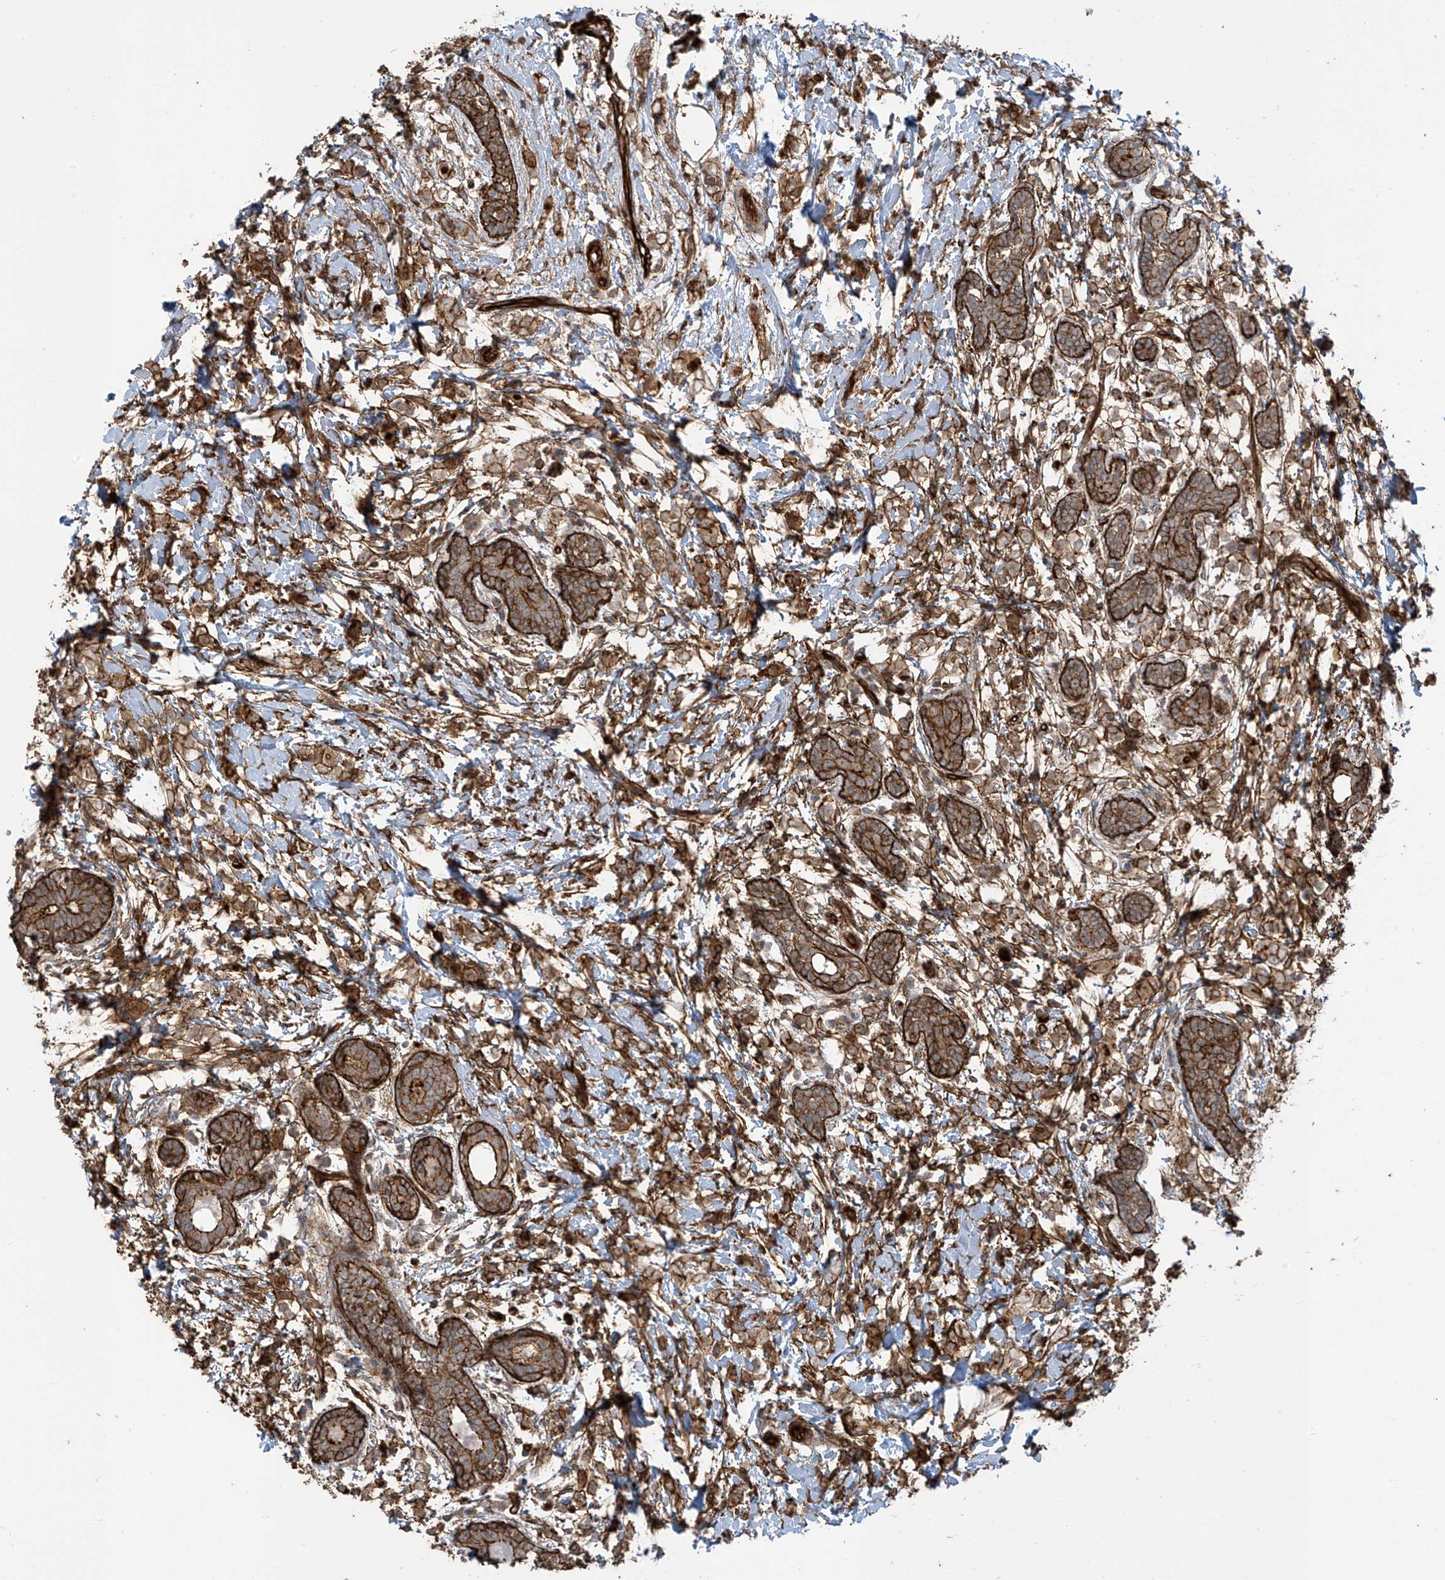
{"staining": {"intensity": "moderate", "quantity": ">75%", "location": "cytoplasmic/membranous"}, "tissue": "breast cancer", "cell_type": "Tumor cells", "image_type": "cancer", "snomed": [{"axis": "morphology", "description": "Normal tissue, NOS"}, {"axis": "morphology", "description": "Lobular carcinoma"}, {"axis": "topography", "description": "Breast"}], "caption": "Brown immunohistochemical staining in human breast lobular carcinoma demonstrates moderate cytoplasmic/membranous expression in approximately >75% of tumor cells. The protein of interest is stained brown, and the nuclei are stained in blue (DAB IHC with brightfield microscopy, high magnification).", "gene": "SLC9A2", "patient": {"sex": "female", "age": 47}}